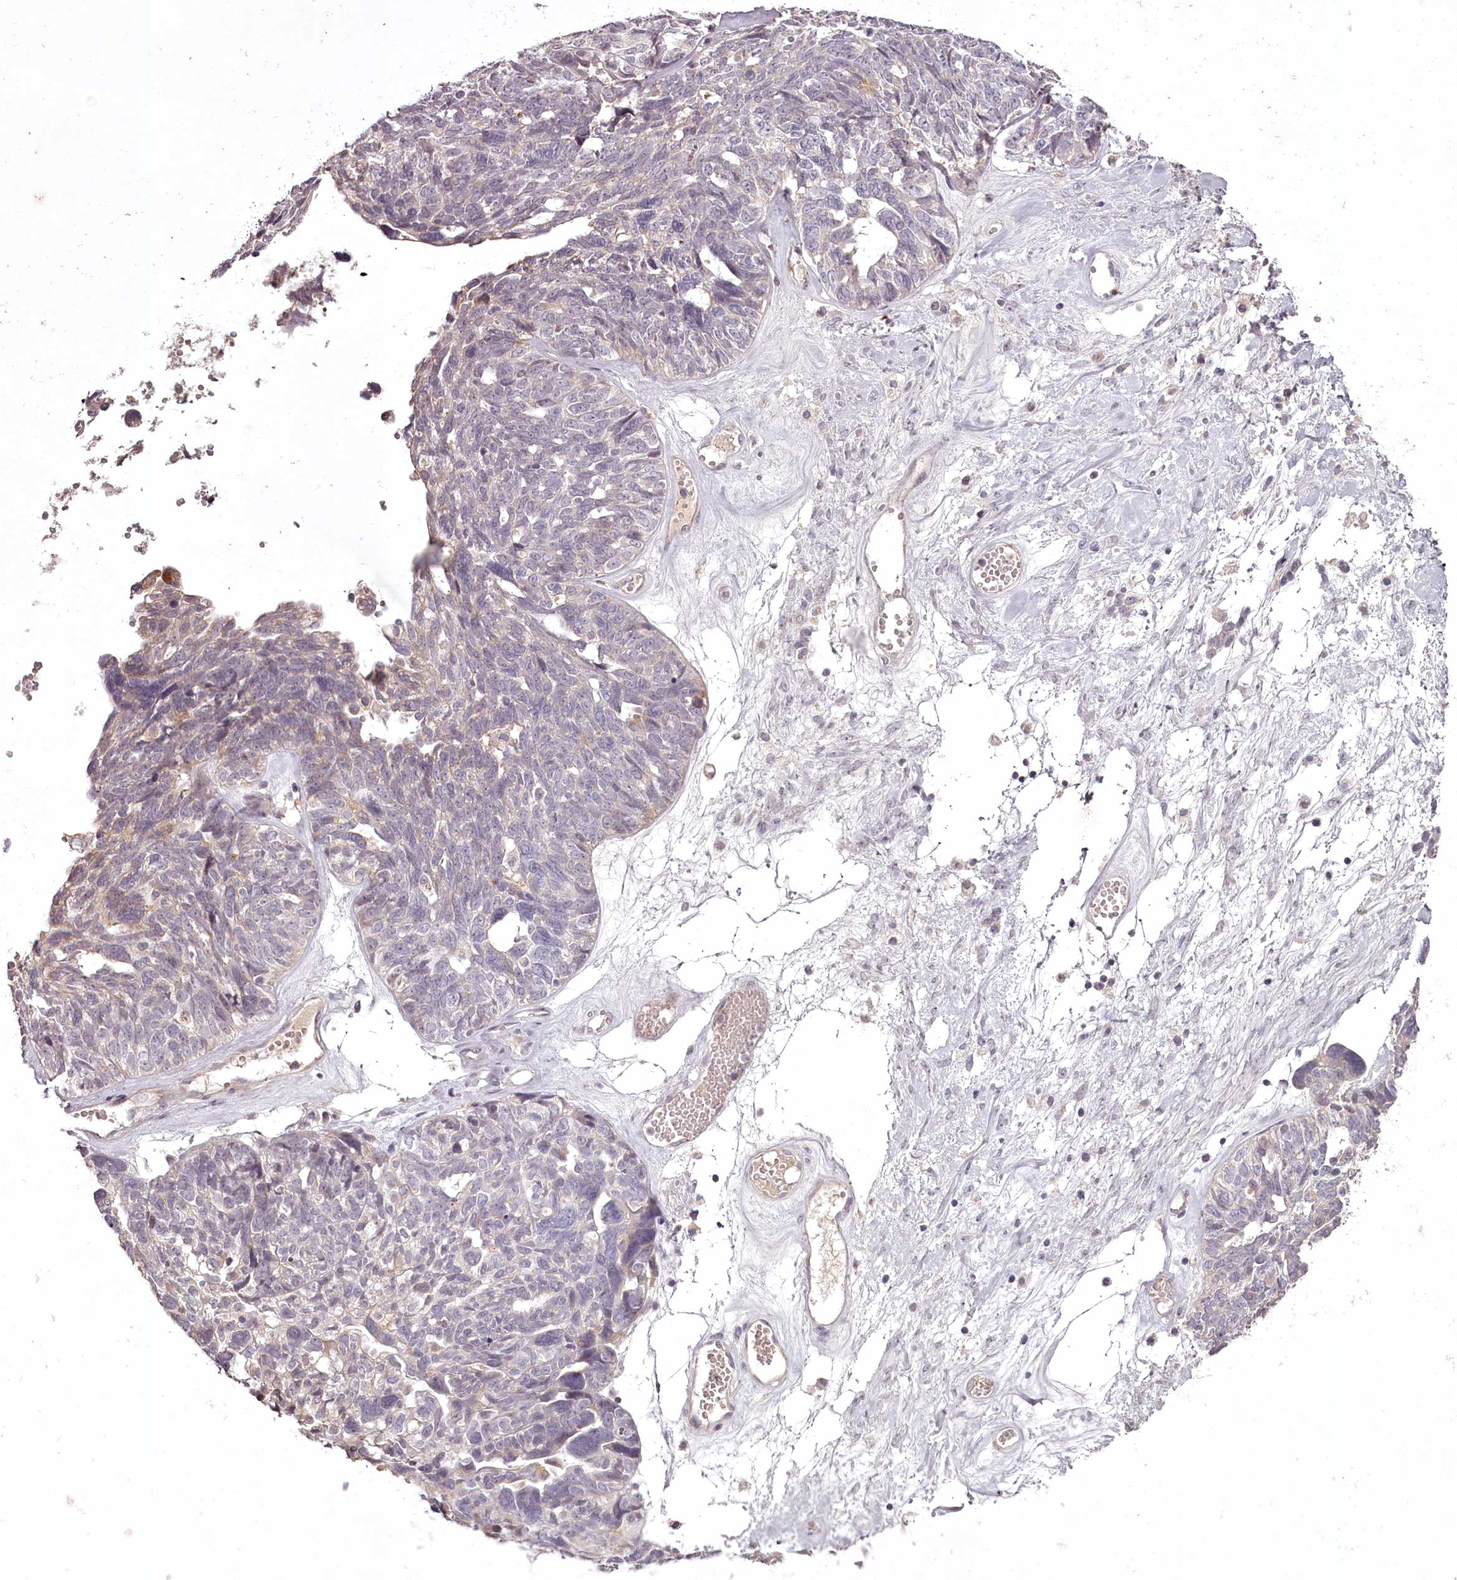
{"staining": {"intensity": "negative", "quantity": "none", "location": "none"}, "tissue": "ovarian cancer", "cell_type": "Tumor cells", "image_type": "cancer", "snomed": [{"axis": "morphology", "description": "Cystadenocarcinoma, serous, NOS"}, {"axis": "topography", "description": "Ovary"}], "caption": "Human ovarian serous cystadenocarcinoma stained for a protein using immunohistochemistry shows no expression in tumor cells.", "gene": "RBMXL2", "patient": {"sex": "female", "age": 79}}